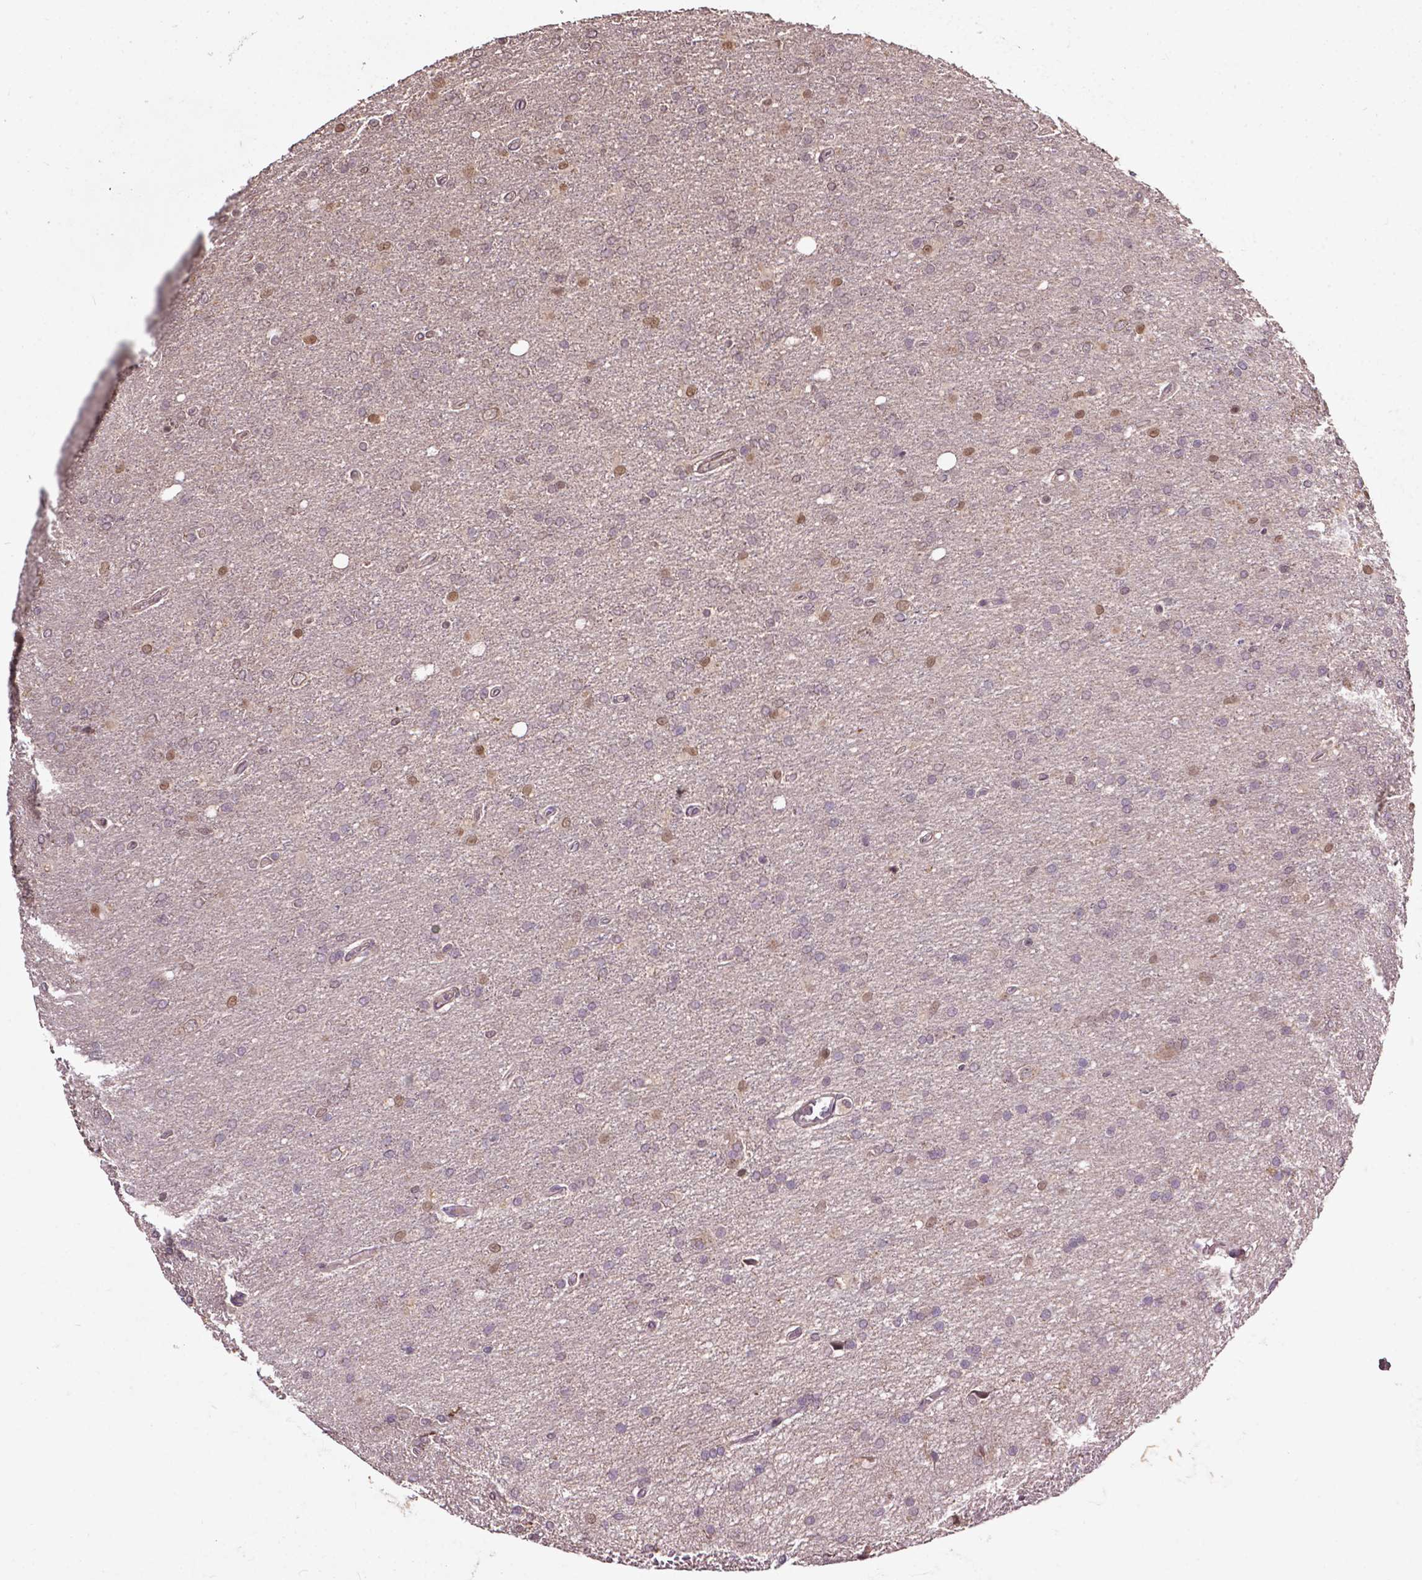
{"staining": {"intensity": "negative", "quantity": "none", "location": "none"}, "tissue": "glioma", "cell_type": "Tumor cells", "image_type": "cancer", "snomed": [{"axis": "morphology", "description": "Glioma, malignant, High grade"}, {"axis": "topography", "description": "Cerebral cortex"}], "caption": "Malignant high-grade glioma was stained to show a protein in brown. There is no significant positivity in tumor cells.", "gene": "GLRA2", "patient": {"sex": "male", "age": 70}}